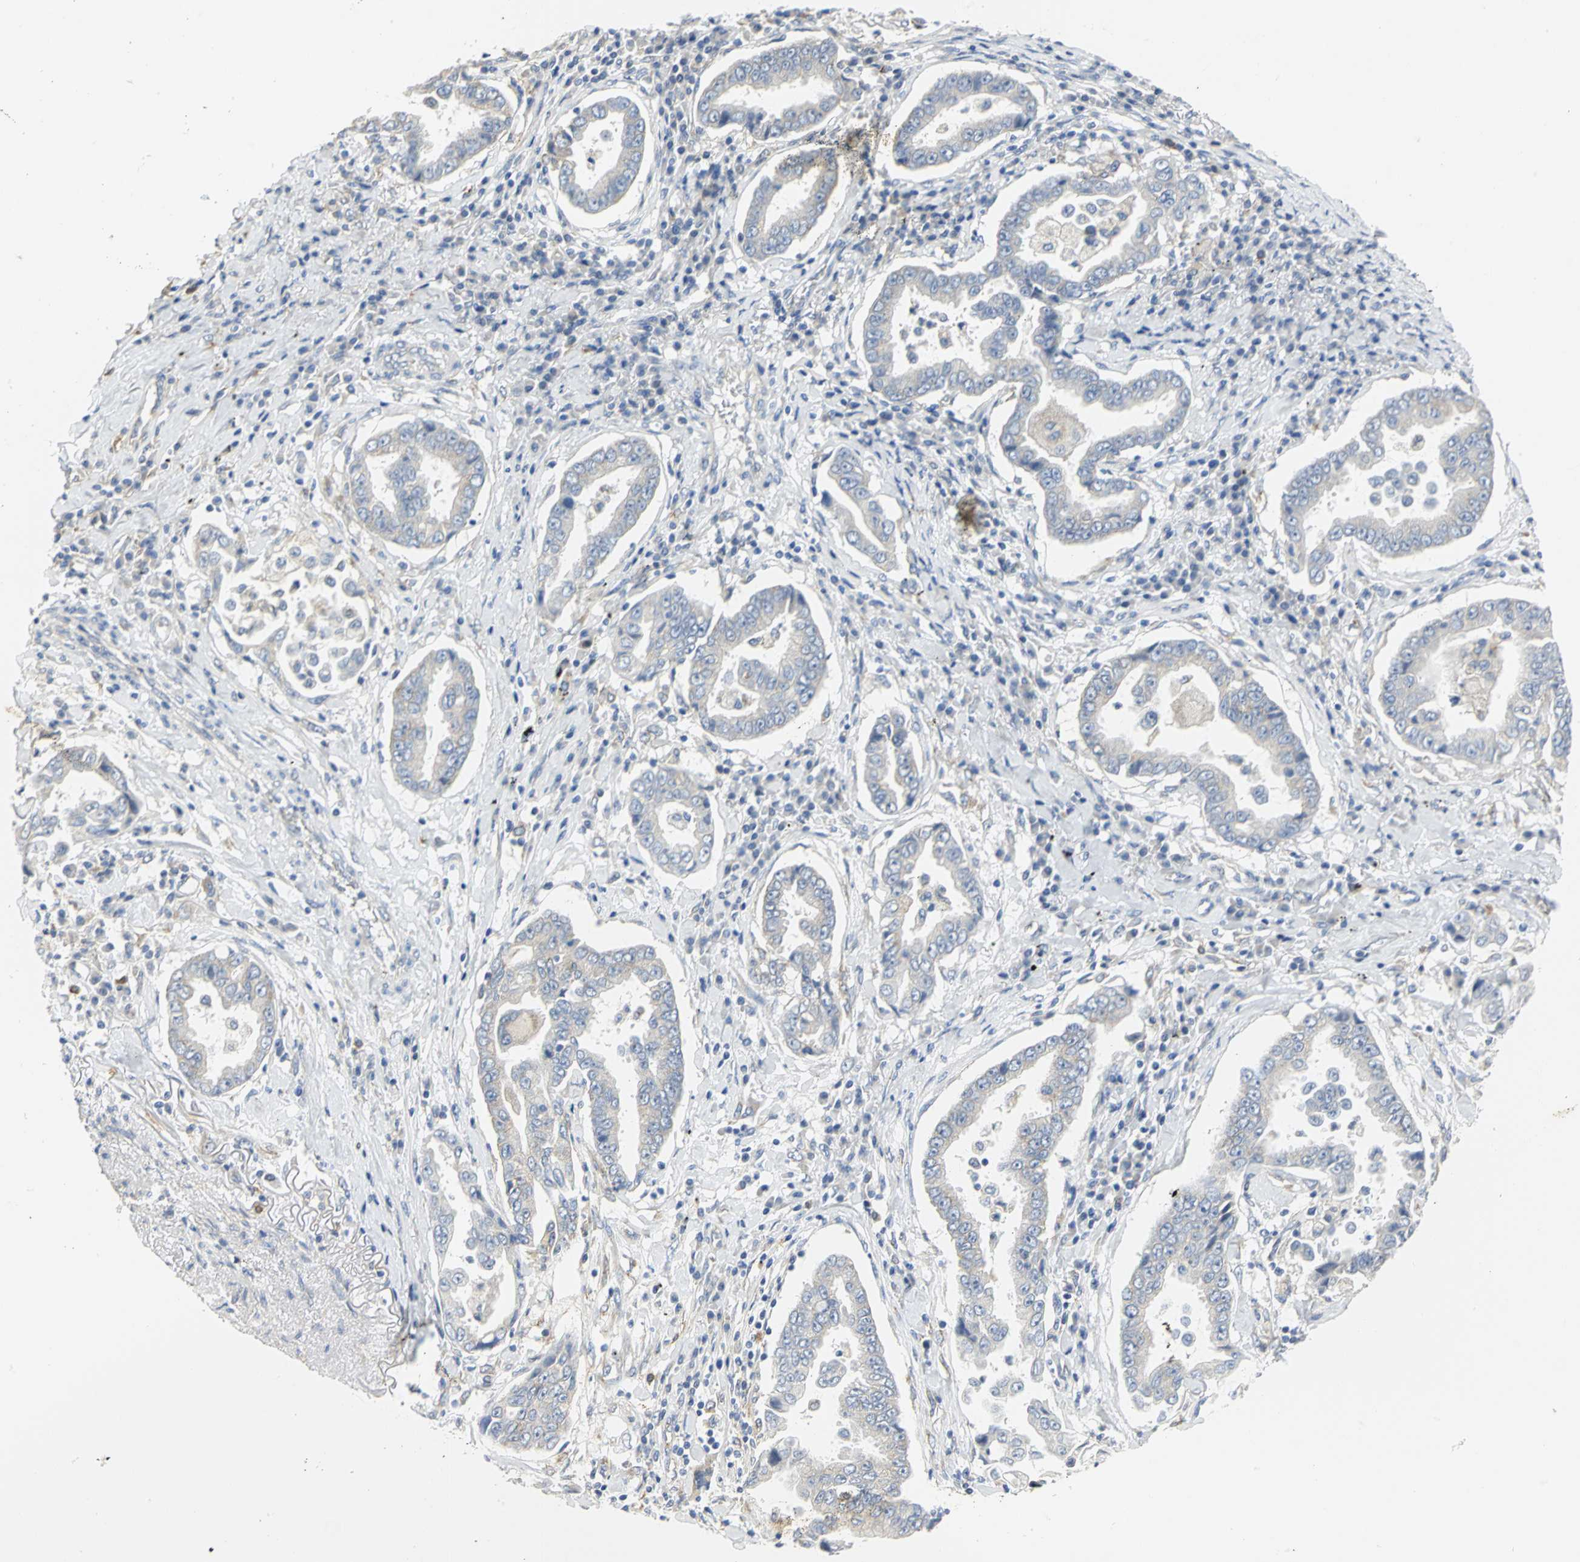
{"staining": {"intensity": "weak", "quantity": "25%-75%", "location": "cytoplasmic/membranous"}, "tissue": "lung cancer", "cell_type": "Tumor cells", "image_type": "cancer", "snomed": [{"axis": "morphology", "description": "Normal tissue, NOS"}, {"axis": "morphology", "description": "Inflammation, NOS"}, {"axis": "morphology", "description": "Adenocarcinoma, NOS"}, {"axis": "topography", "description": "Lung"}], "caption": "Human lung adenocarcinoma stained for a protein (brown) reveals weak cytoplasmic/membranous positive staining in approximately 25%-75% of tumor cells.", "gene": "GNRH2", "patient": {"sex": "female", "age": 64}}